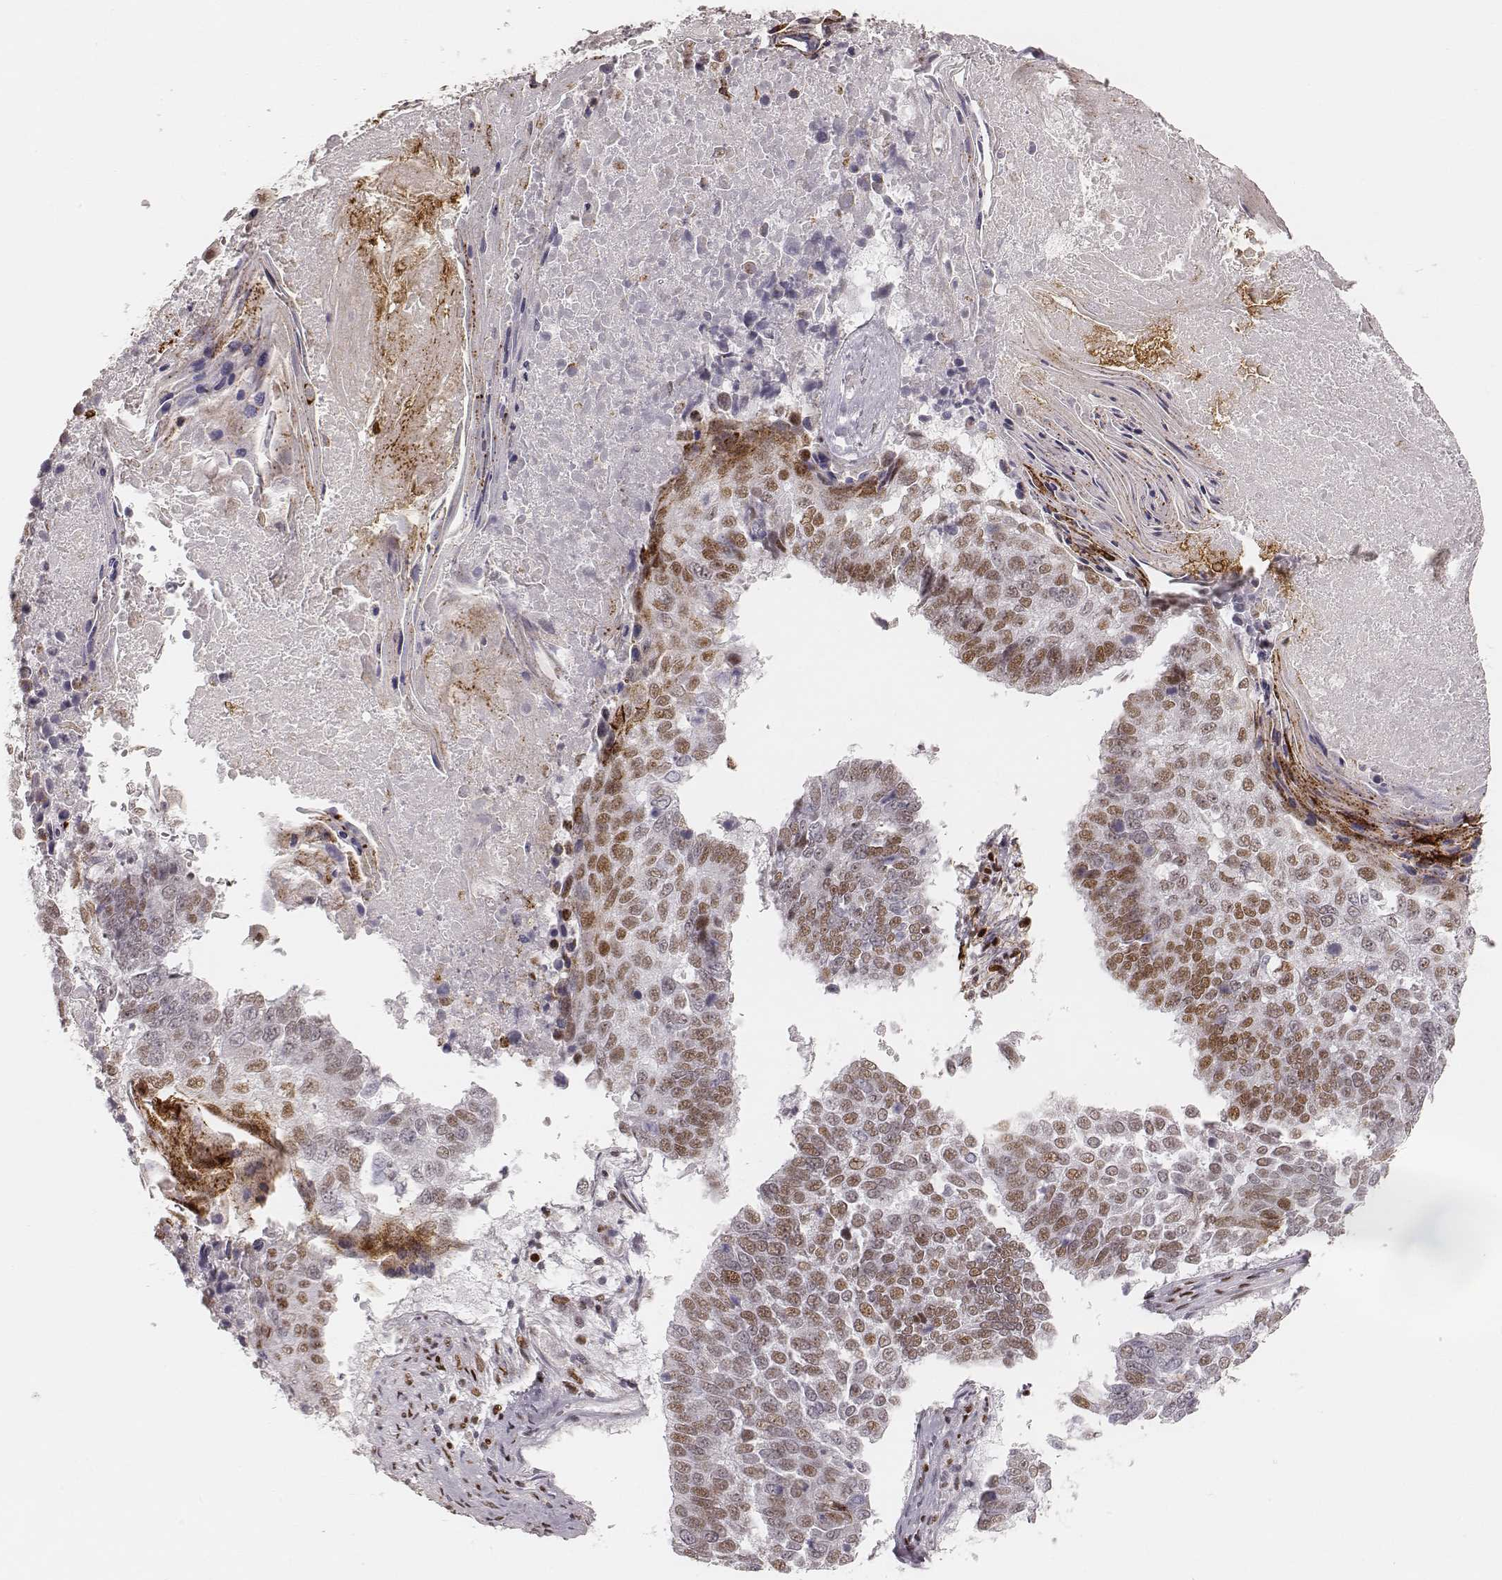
{"staining": {"intensity": "moderate", "quantity": ">75%", "location": "nuclear"}, "tissue": "lung cancer", "cell_type": "Tumor cells", "image_type": "cancer", "snomed": [{"axis": "morphology", "description": "Squamous cell carcinoma, NOS"}, {"axis": "topography", "description": "Lung"}], "caption": "Protein positivity by IHC exhibits moderate nuclear staining in about >75% of tumor cells in lung cancer (squamous cell carcinoma).", "gene": "HNRNPC", "patient": {"sex": "male", "age": 73}}